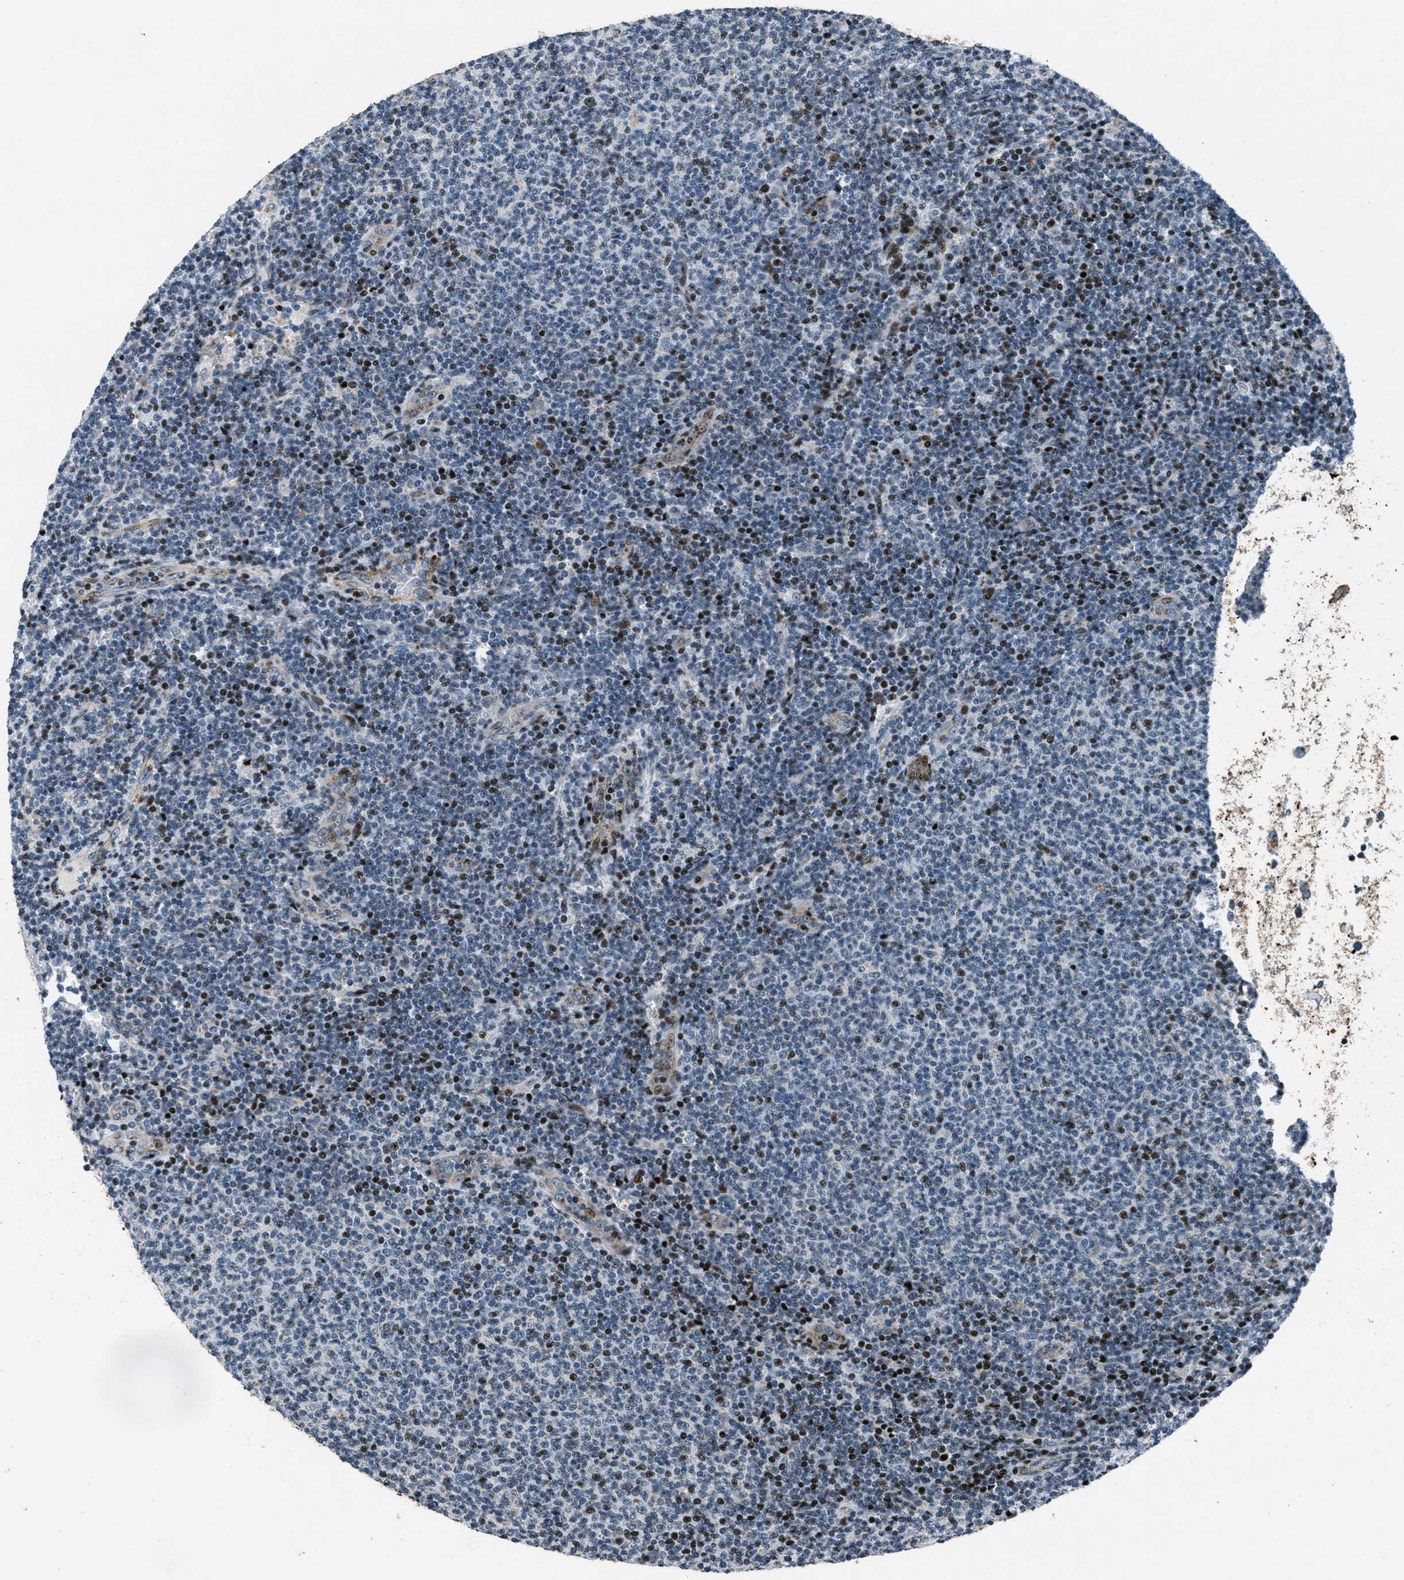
{"staining": {"intensity": "strong", "quantity": "<25%", "location": "nuclear"}, "tissue": "lymphoma", "cell_type": "Tumor cells", "image_type": "cancer", "snomed": [{"axis": "morphology", "description": "Malignant lymphoma, non-Hodgkin's type, Low grade"}, {"axis": "topography", "description": "Lymph node"}], "caption": "Immunohistochemical staining of human low-grade malignant lymphoma, non-Hodgkin's type displays strong nuclear protein expression in about <25% of tumor cells.", "gene": "GPC6", "patient": {"sex": "male", "age": 66}}